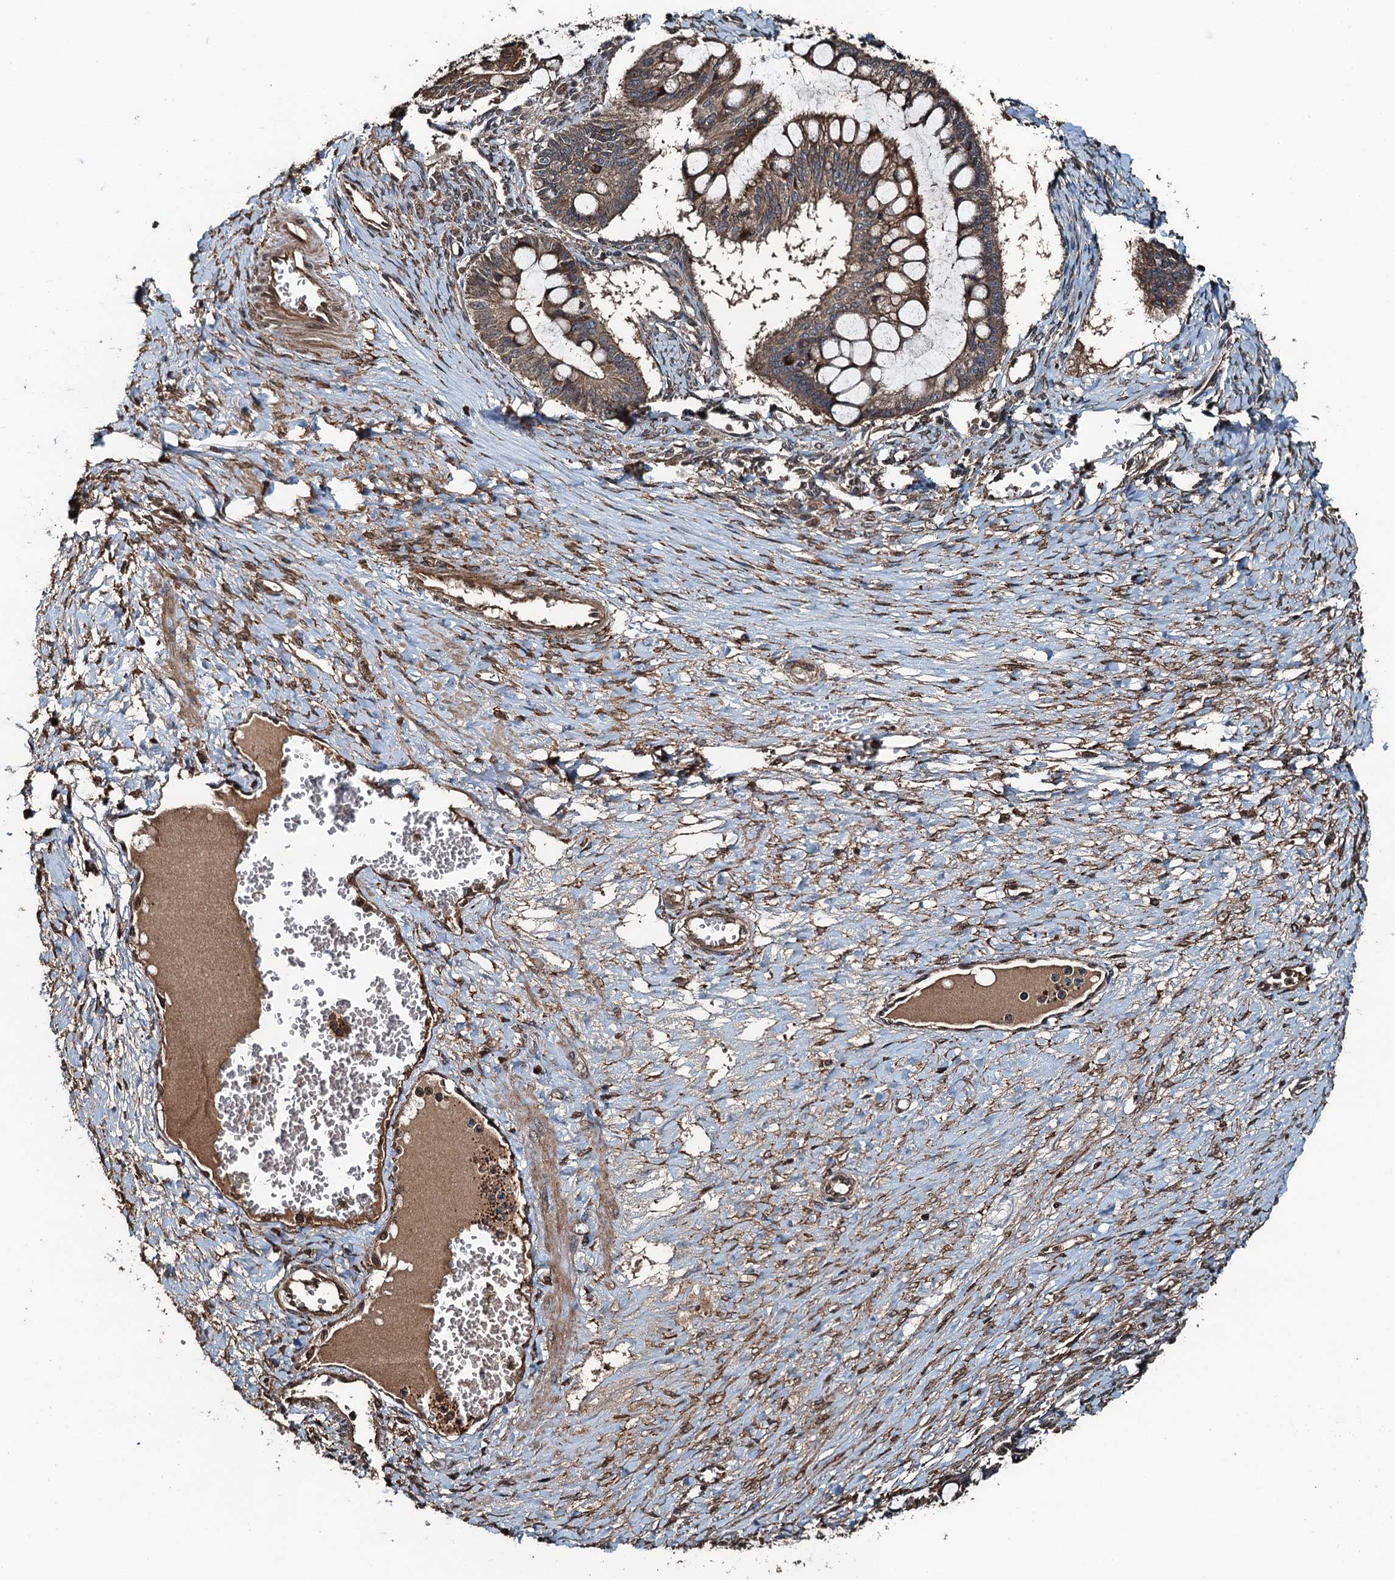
{"staining": {"intensity": "weak", "quantity": ">75%", "location": "cytoplasmic/membranous"}, "tissue": "ovarian cancer", "cell_type": "Tumor cells", "image_type": "cancer", "snomed": [{"axis": "morphology", "description": "Cystadenocarcinoma, mucinous, NOS"}, {"axis": "topography", "description": "Ovary"}], "caption": "Immunohistochemistry (IHC) staining of ovarian cancer (mucinous cystadenocarcinoma), which exhibits low levels of weak cytoplasmic/membranous staining in approximately >75% of tumor cells indicating weak cytoplasmic/membranous protein expression. The staining was performed using DAB (brown) for protein detection and nuclei were counterstained in hematoxylin (blue).", "gene": "TCTN1", "patient": {"sex": "female", "age": 73}}